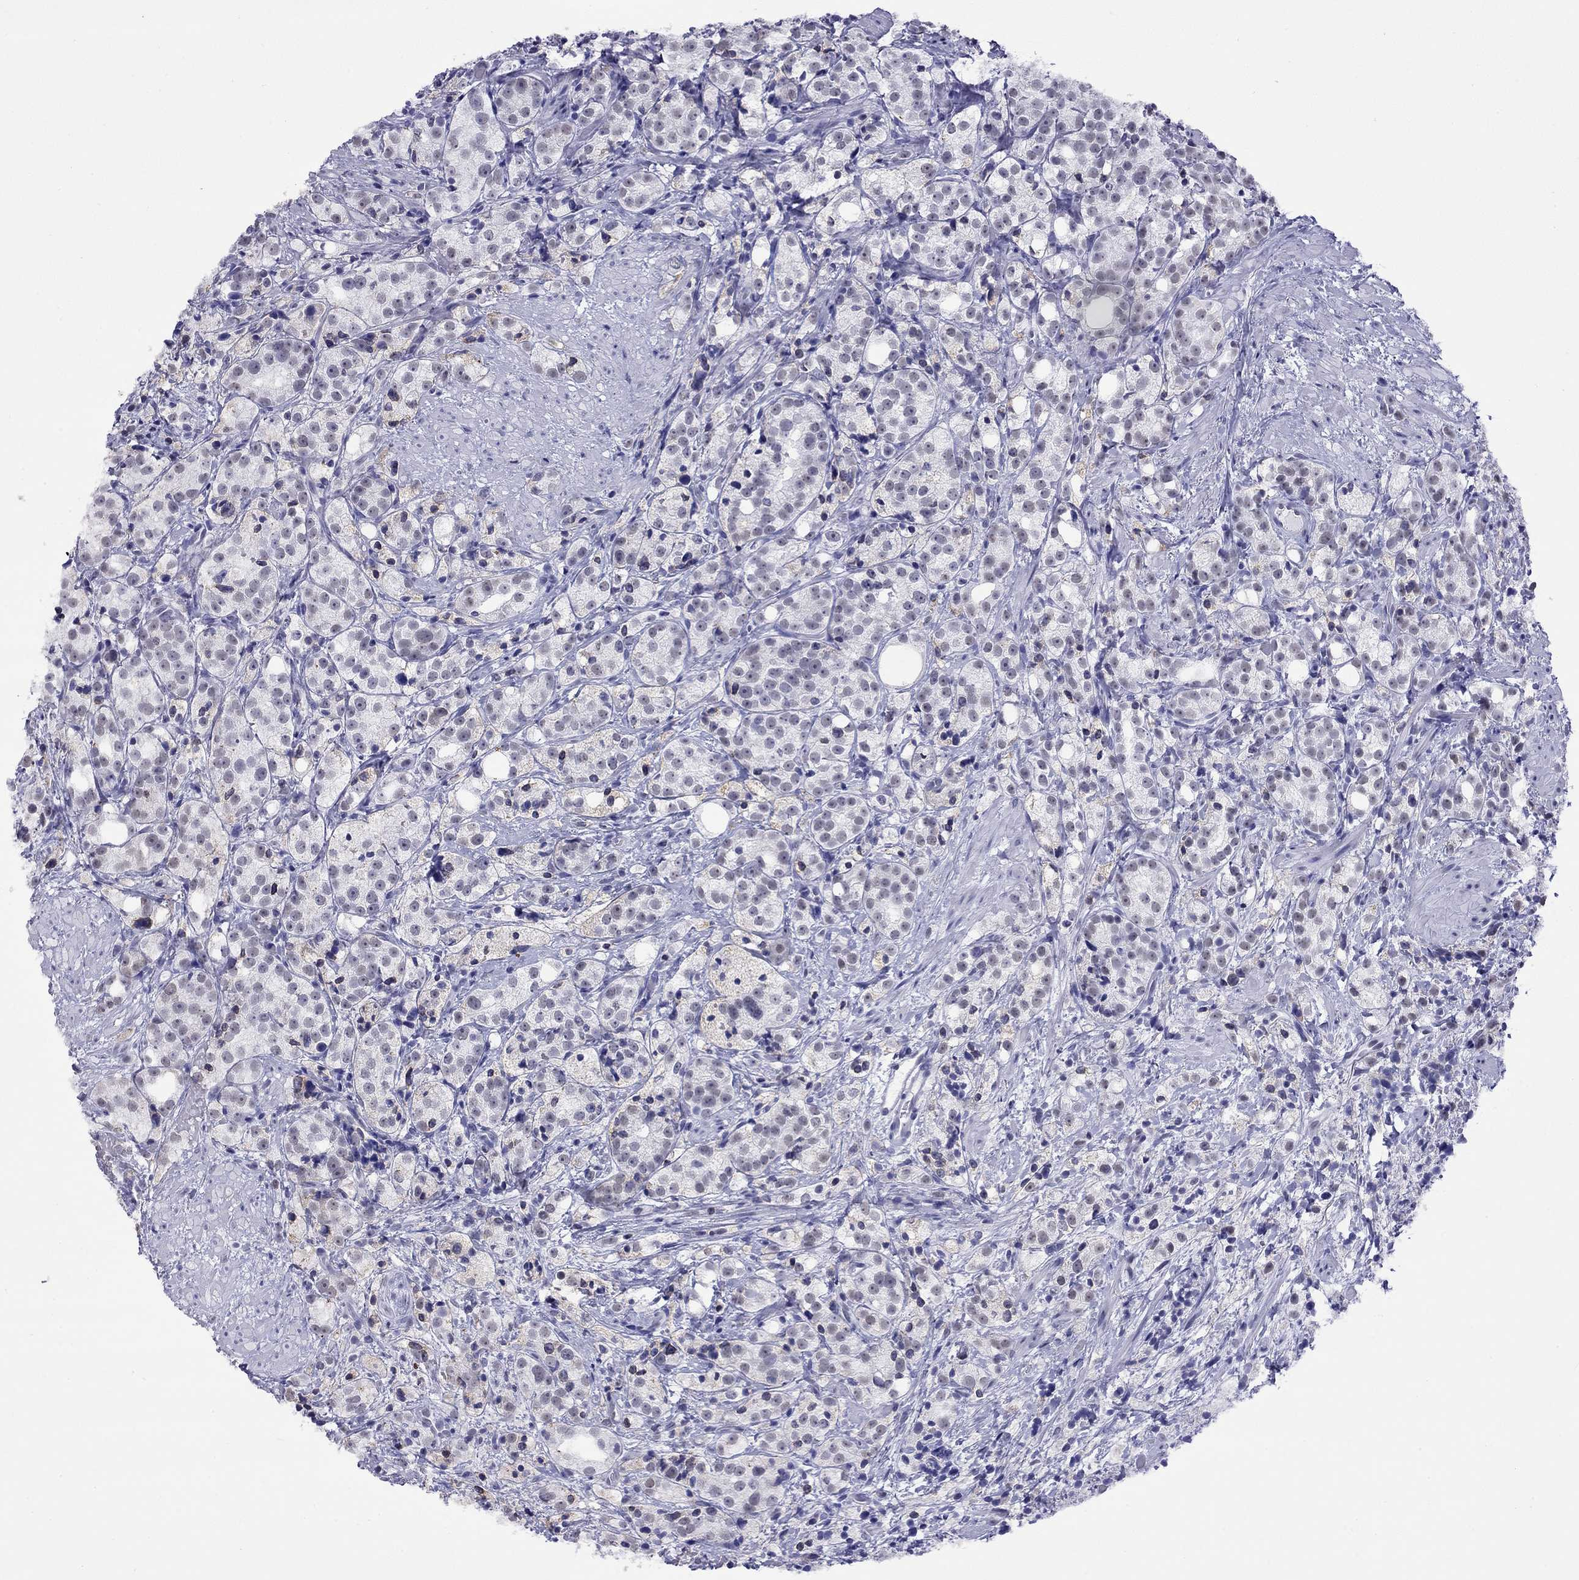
{"staining": {"intensity": "negative", "quantity": "none", "location": "none"}, "tissue": "prostate cancer", "cell_type": "Tumor cells", "image_type": "cancer", "snomed": [{"axis": "morphology", "description": "Adenocarcinoma, High grade"}, {"axis": "topography", "description": "Prostate"}], "caption": "Prostate cancer stained for a protein using immunohistochemistry reveals no staining tumor cells.", "gene": "SLC30A8", "patient": {"sex": "male", "age": 53}}